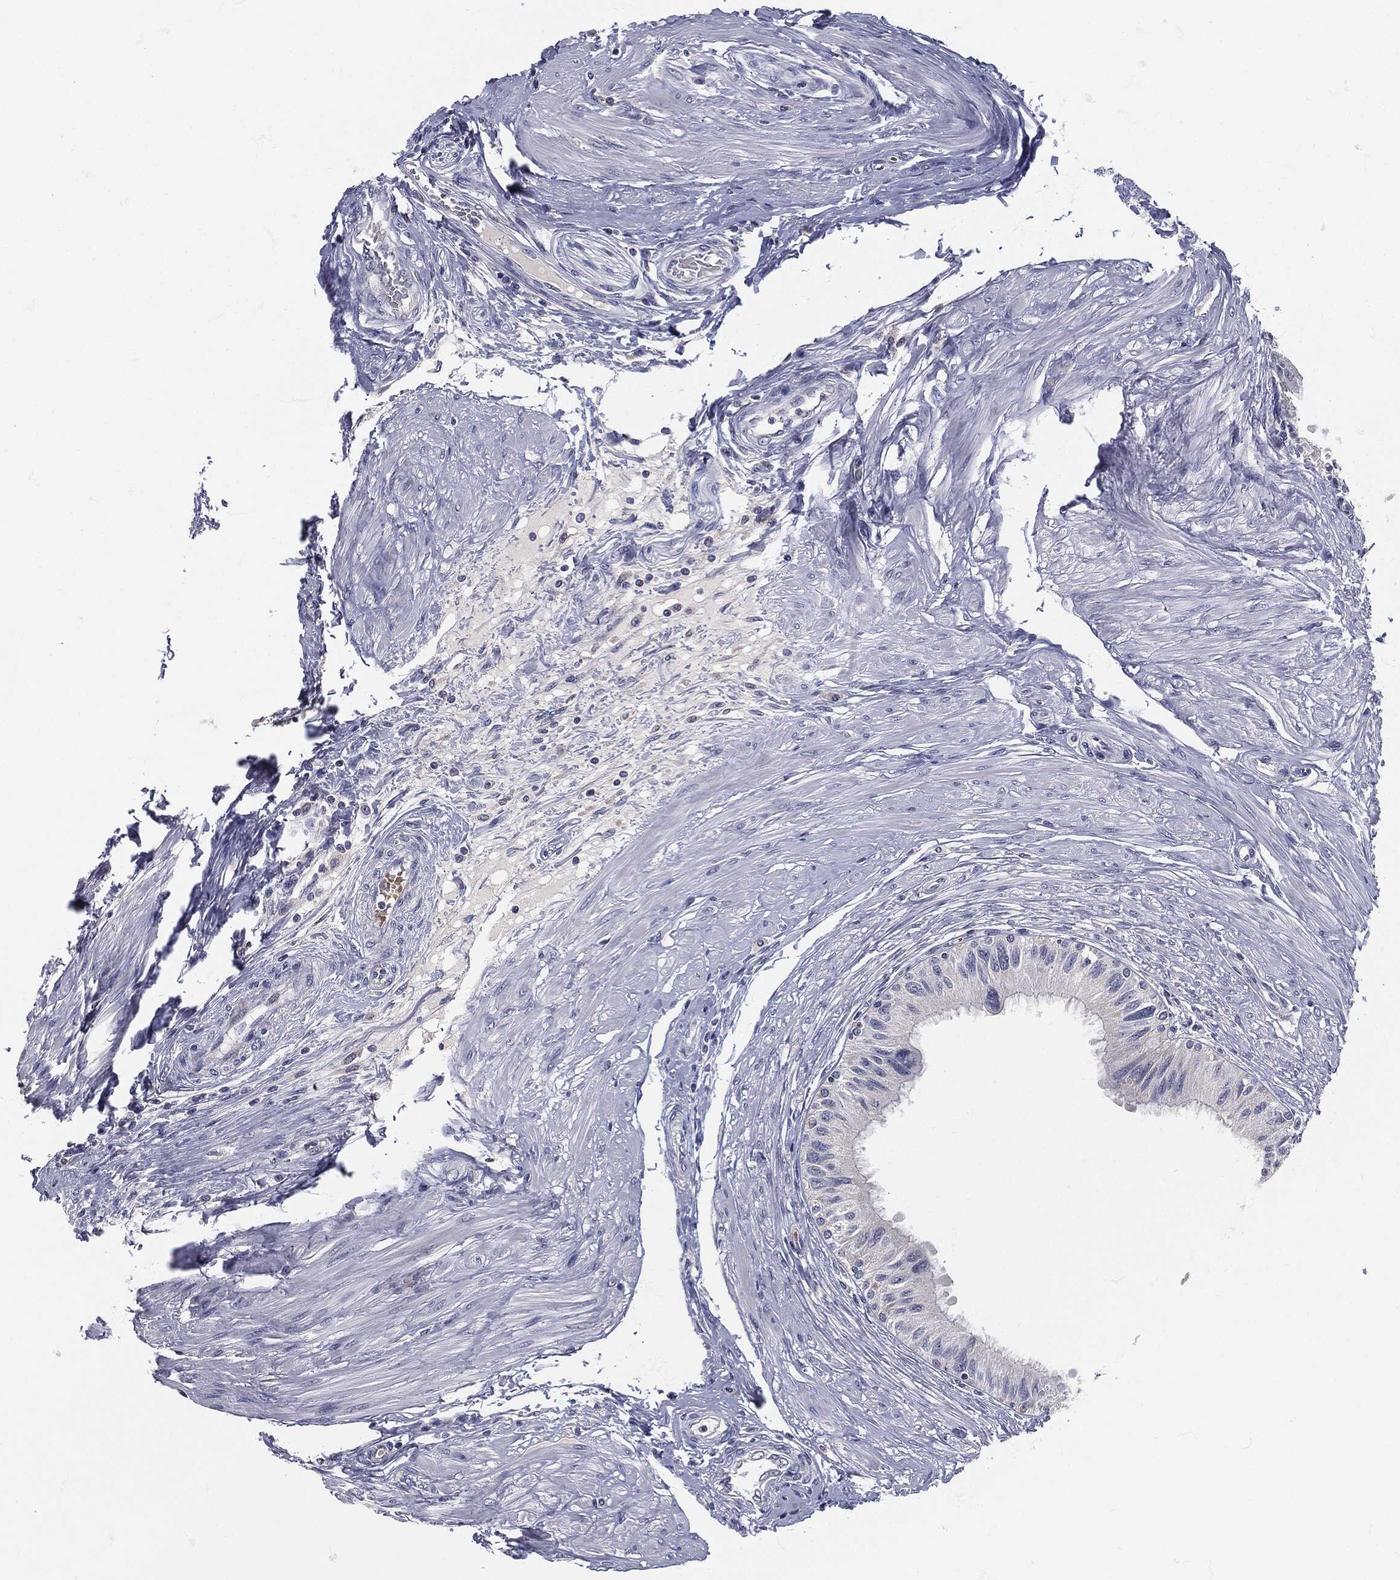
{"staining": {"intensity": "negative", "quantity": "none", "location": "none"}, "tissue": "epididymis", "cell_type": "Glandular cells", "image_type": "normal", "snomed": [{"axis": "morphology", "description": "Normal tissue, NOS"}, {"axis": "morphology", "description": "Seminoma, NOS"}, {"axis": "topography", "description": "Testis"}, {"axis": "topography", "description": "Epididymis"}], "caption": "High power microscopy image of an immunohistochemistry photomicrograph of normal epididymis, revealing no significant positivity in glandular cells.", "gene": "SIGLEC9", "patient": {"sex": "male", "age": 61}}